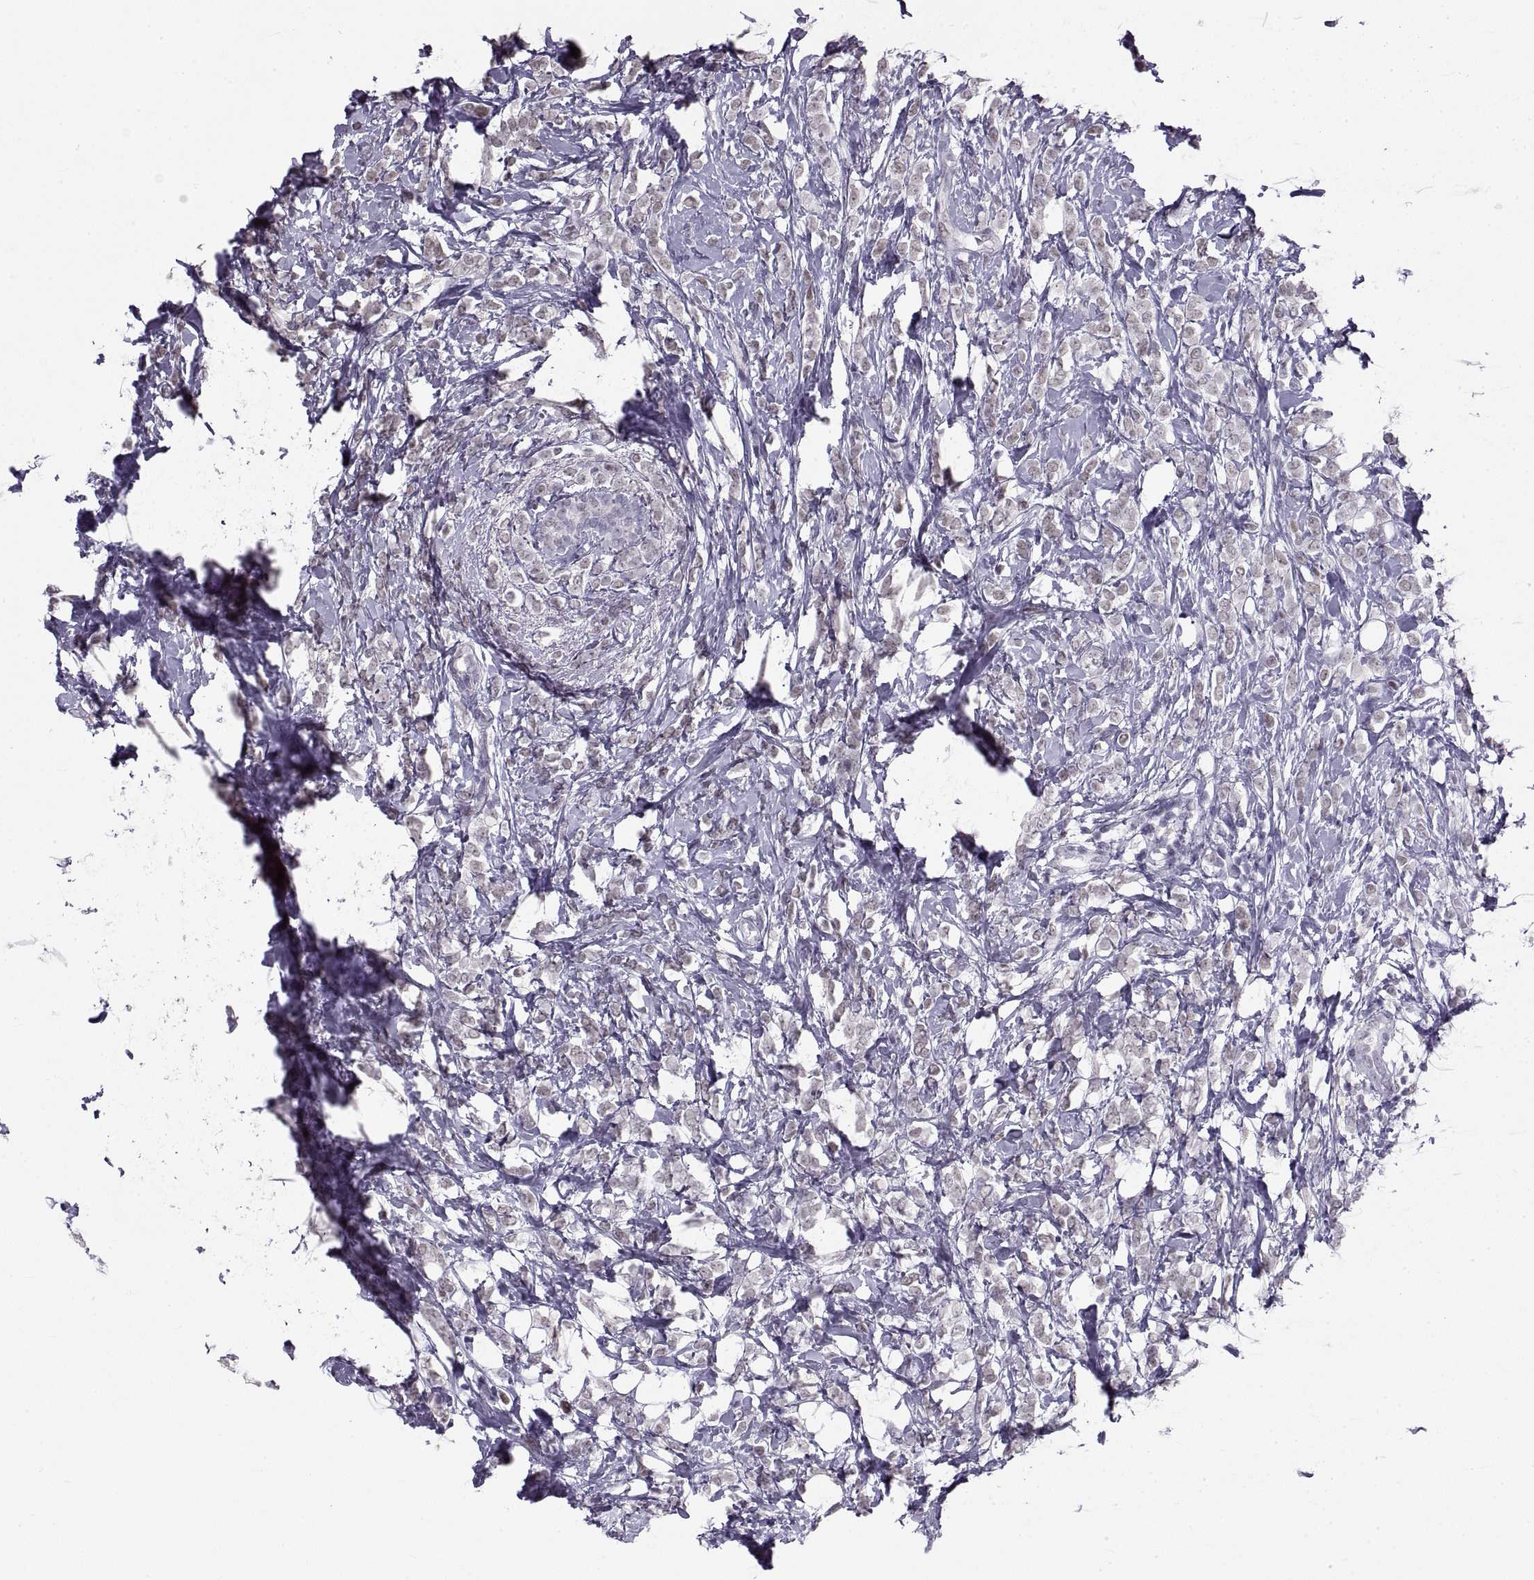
{"staining": {"intensity": "weak", "quantity": "<25%", "location": "cytoplasmic/membranous"}, "tissue": "breast cancer", "cell_type": "Tumor cells", "image_type": "cancer", "snomed": [{"axis": "morphology", "description": "Lobular carcinoma"}, {"axis": "topography", "description": "Breast"}], "caption": "The histopathology image shows no staining of tumor cells in breast cancer.", "gene": "NANOS3", "patient": {"sex": "female", "age": 49}}